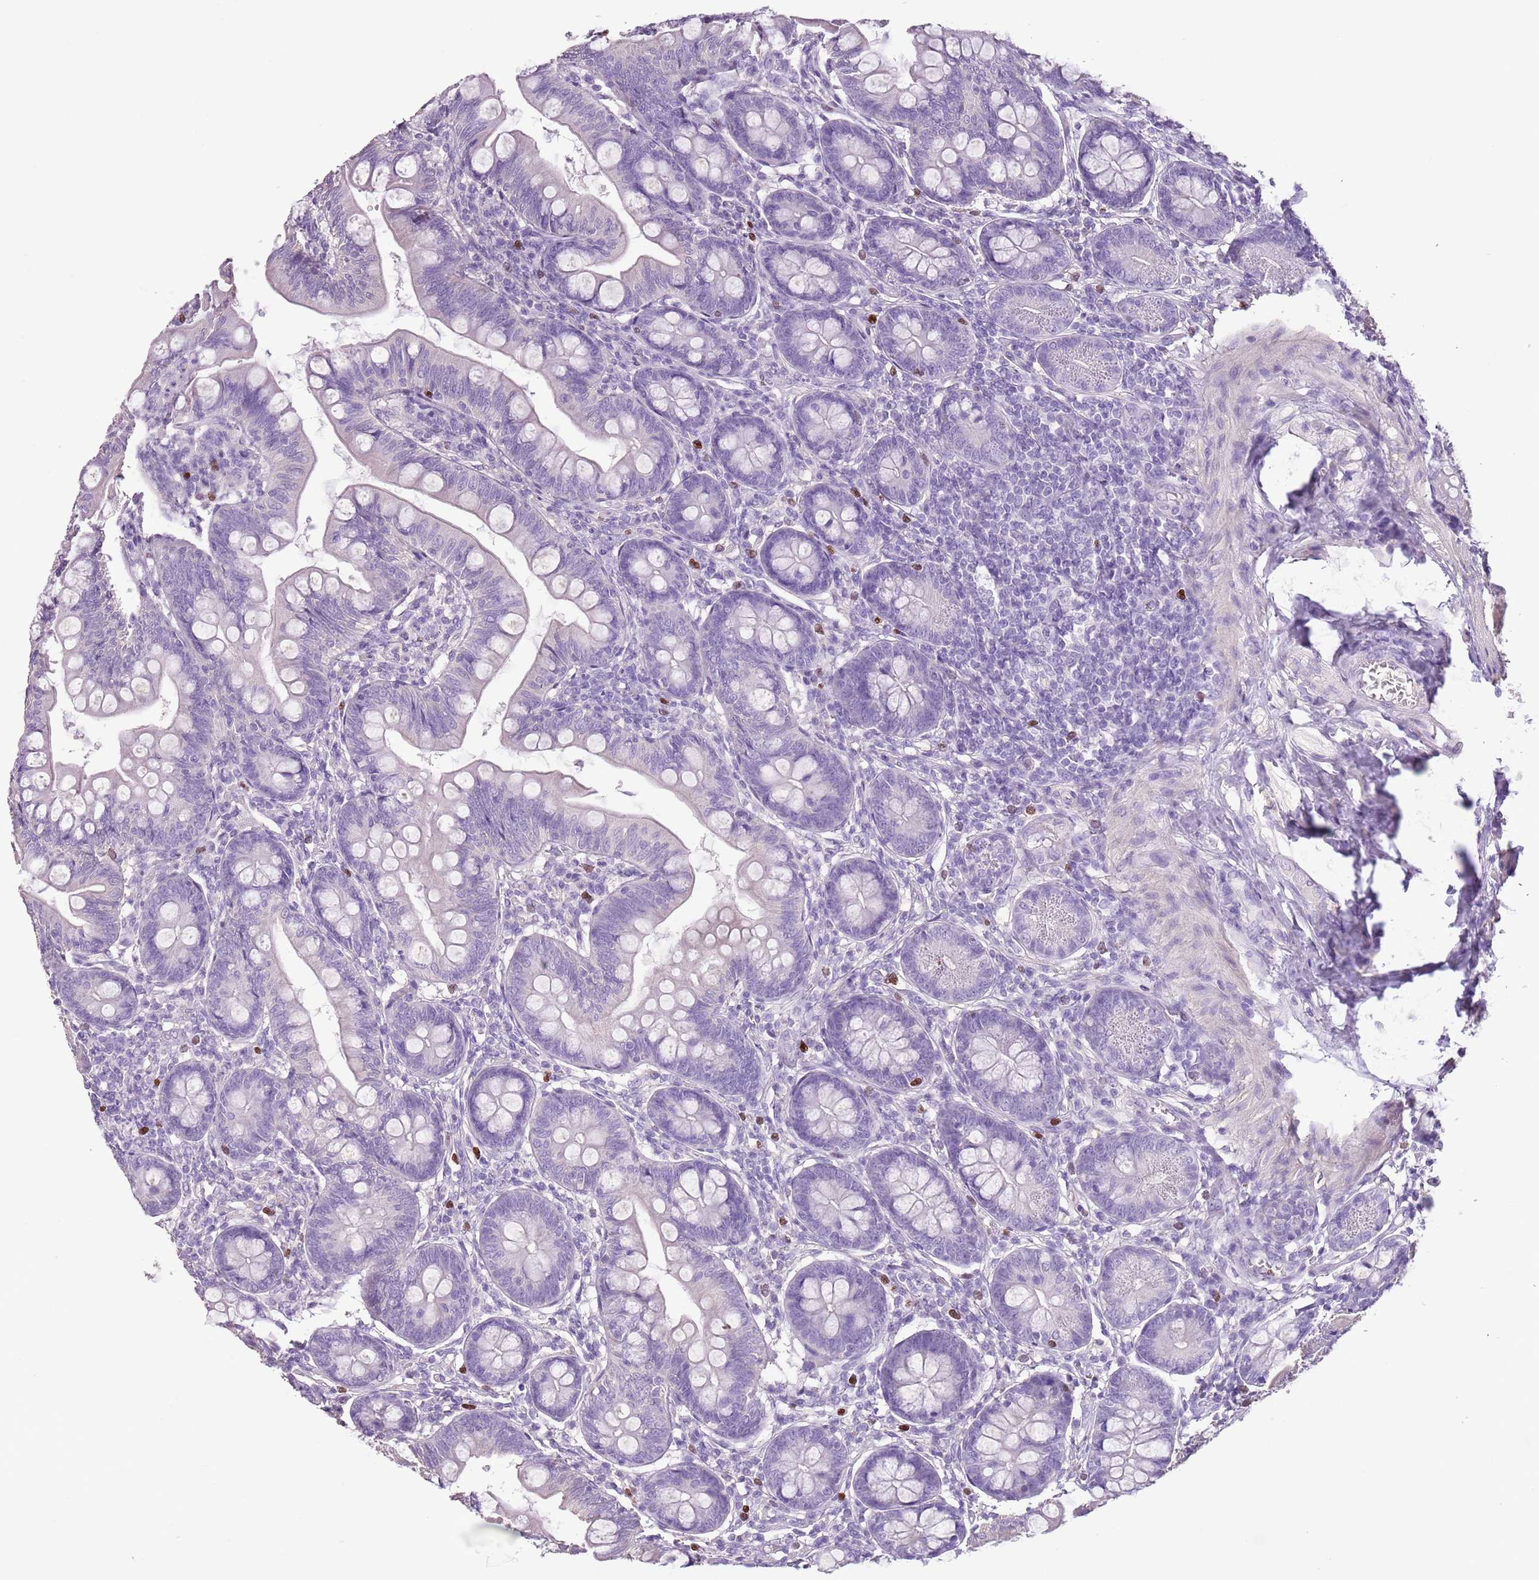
{"staining": {"intensity": "negative", "quantity": "none", "location": "none"}, "tissue": "small intestine", "cell_type": "Glandular cells", "image_type": "normal", "snomed": [{"axis": "morphology", "description": "Normal tissue, NOS"}, {"axis": "topography", "description": "Small intestine"}], "caption": "DAB (3,3'-diaminobenzidine) immunohistochemical staining of benign human small intestine displays no significant positivity in glandular cells.", "gene": "CELF6", "patient": {"sex": "male", "age": 7}}